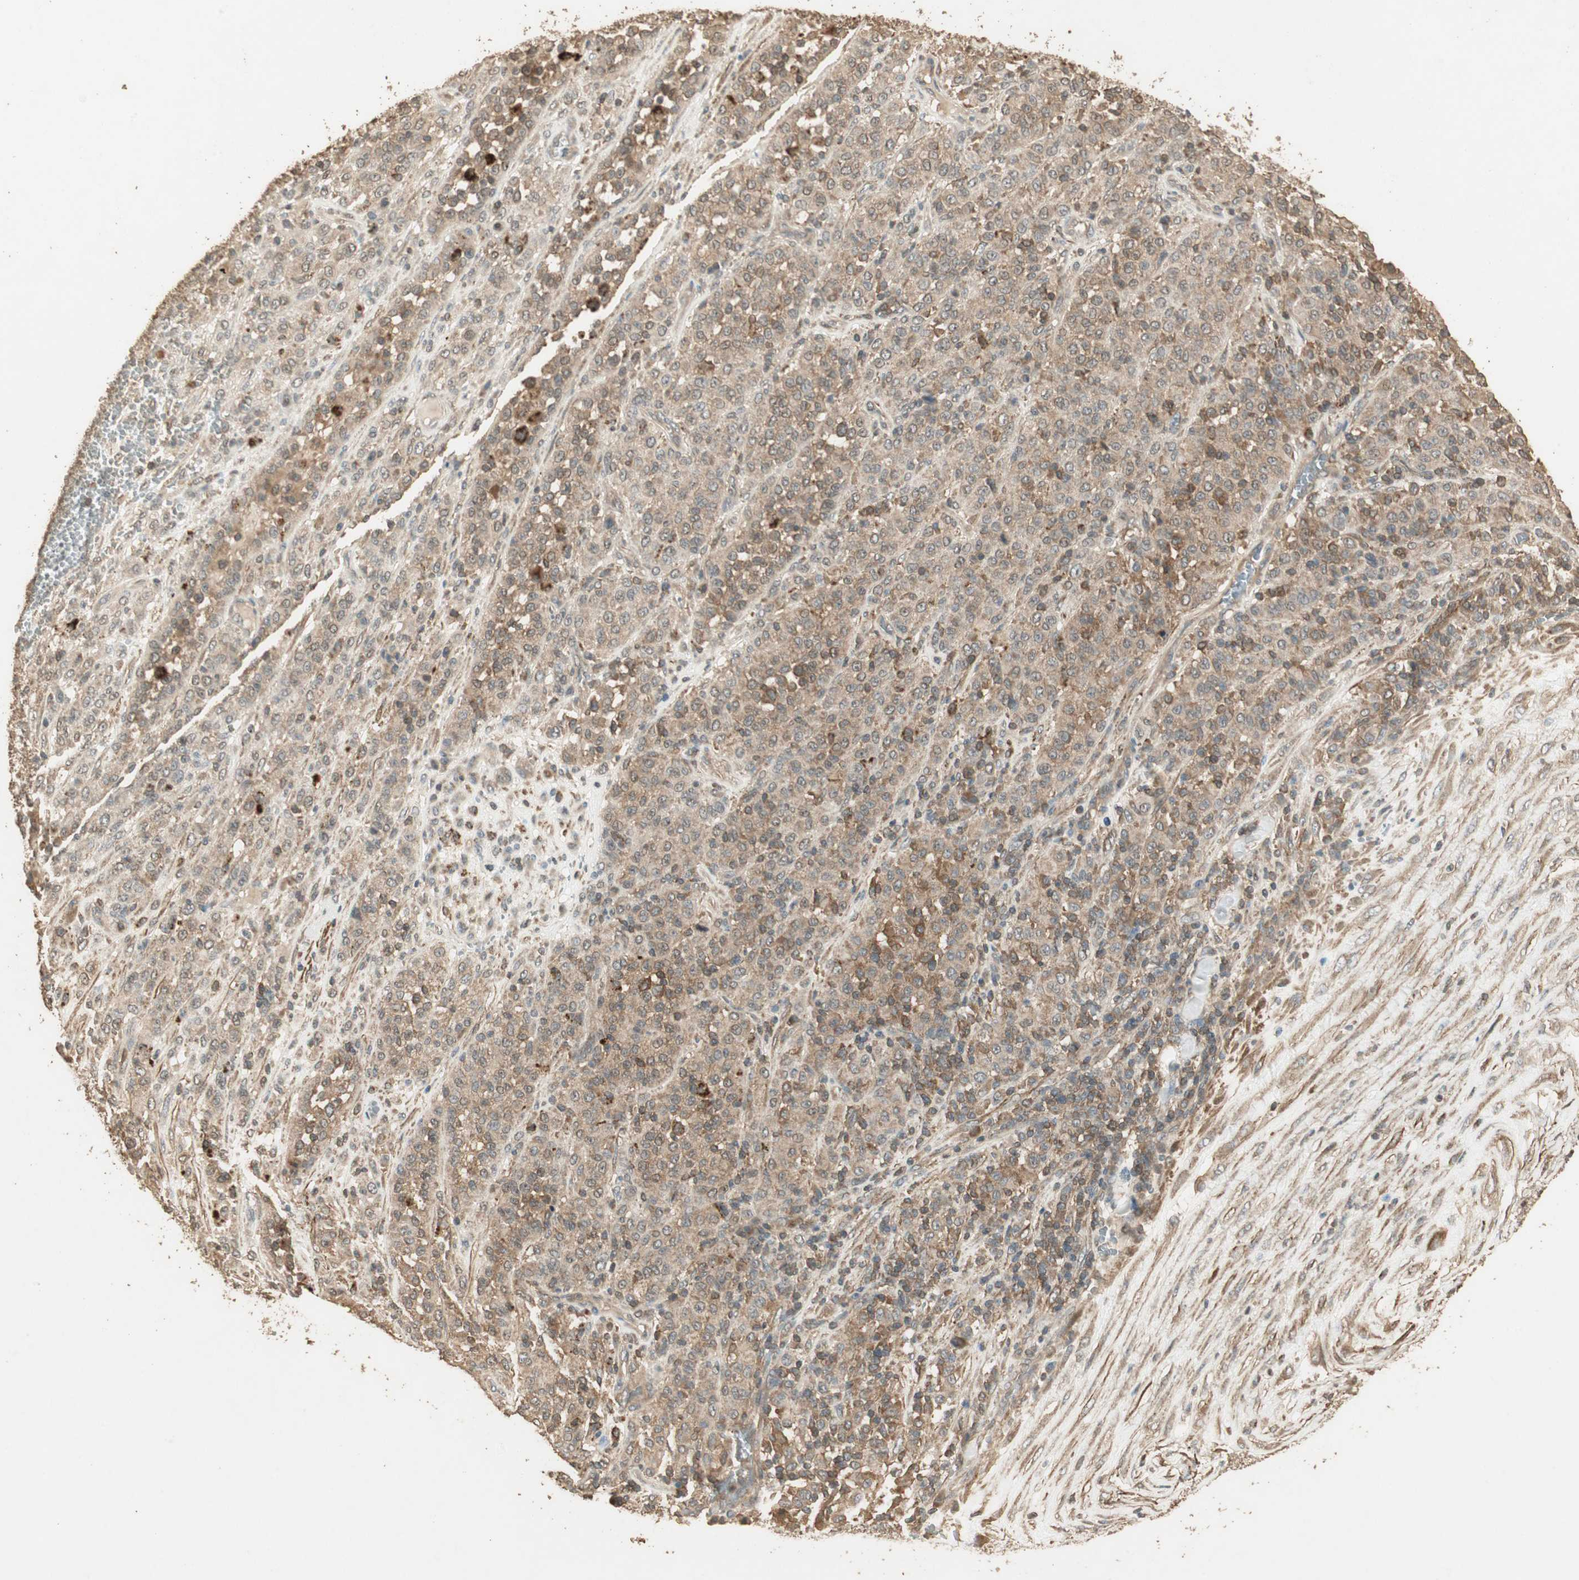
{"staining": {"intensity": "moderate", "quantity": "25%-75%", "location": "cytoplasmic/membranous"}, "tissue": "melanoma", "cell_type": "Tumor cells", "image_type": "cancer", "snomed": [{"axis": "morphology", "description": "Malignant melanoma, Metastatic site"}, {"axis": "topography", "description": "Pancreas"}], "caption": "Malignant melanoma (metastatic site) stained for a protein shows moderate cytoplasmic/membranous positivity in tumor cells.", "gene": "USP2", "patient": {"sex": "female", "age": 30}}